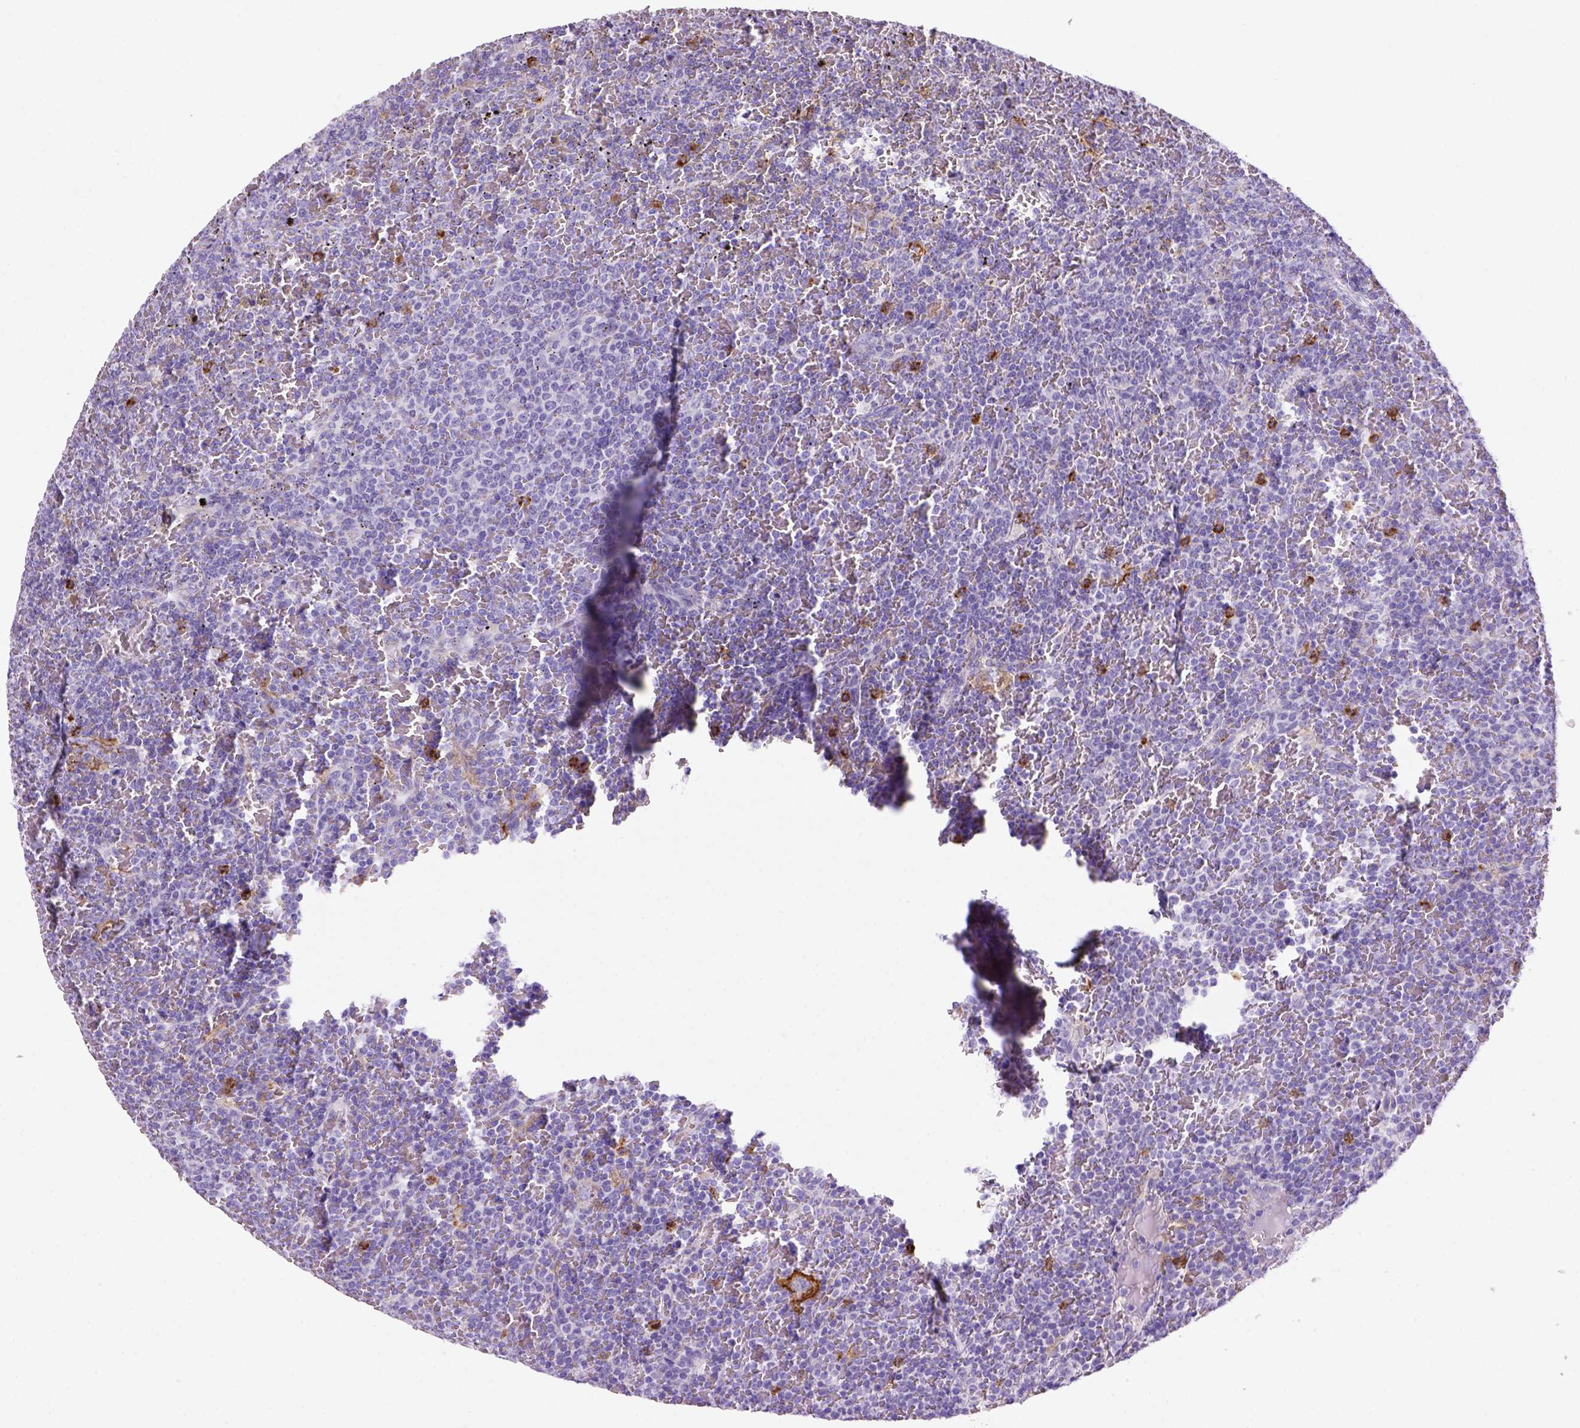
{"staining": {"intensity": "negative", "quantity": "none", "location": "none"}, "tissue": "lymphoma", "cell_type": "Tumor cells", "image_type": "cancer", "snomed": [{"axis": "morphology", "description": "Malignant lymphoma, non-Hodgkin's type, Low grade"}, {"axis": "topography", "description": "Spleen"}], "caption": "This is an IHC photomicrograph of human lymphoma. There is no expression in tumor cells.", "gene": "CD14", "patient": {"sex": "female", "age": 77}}